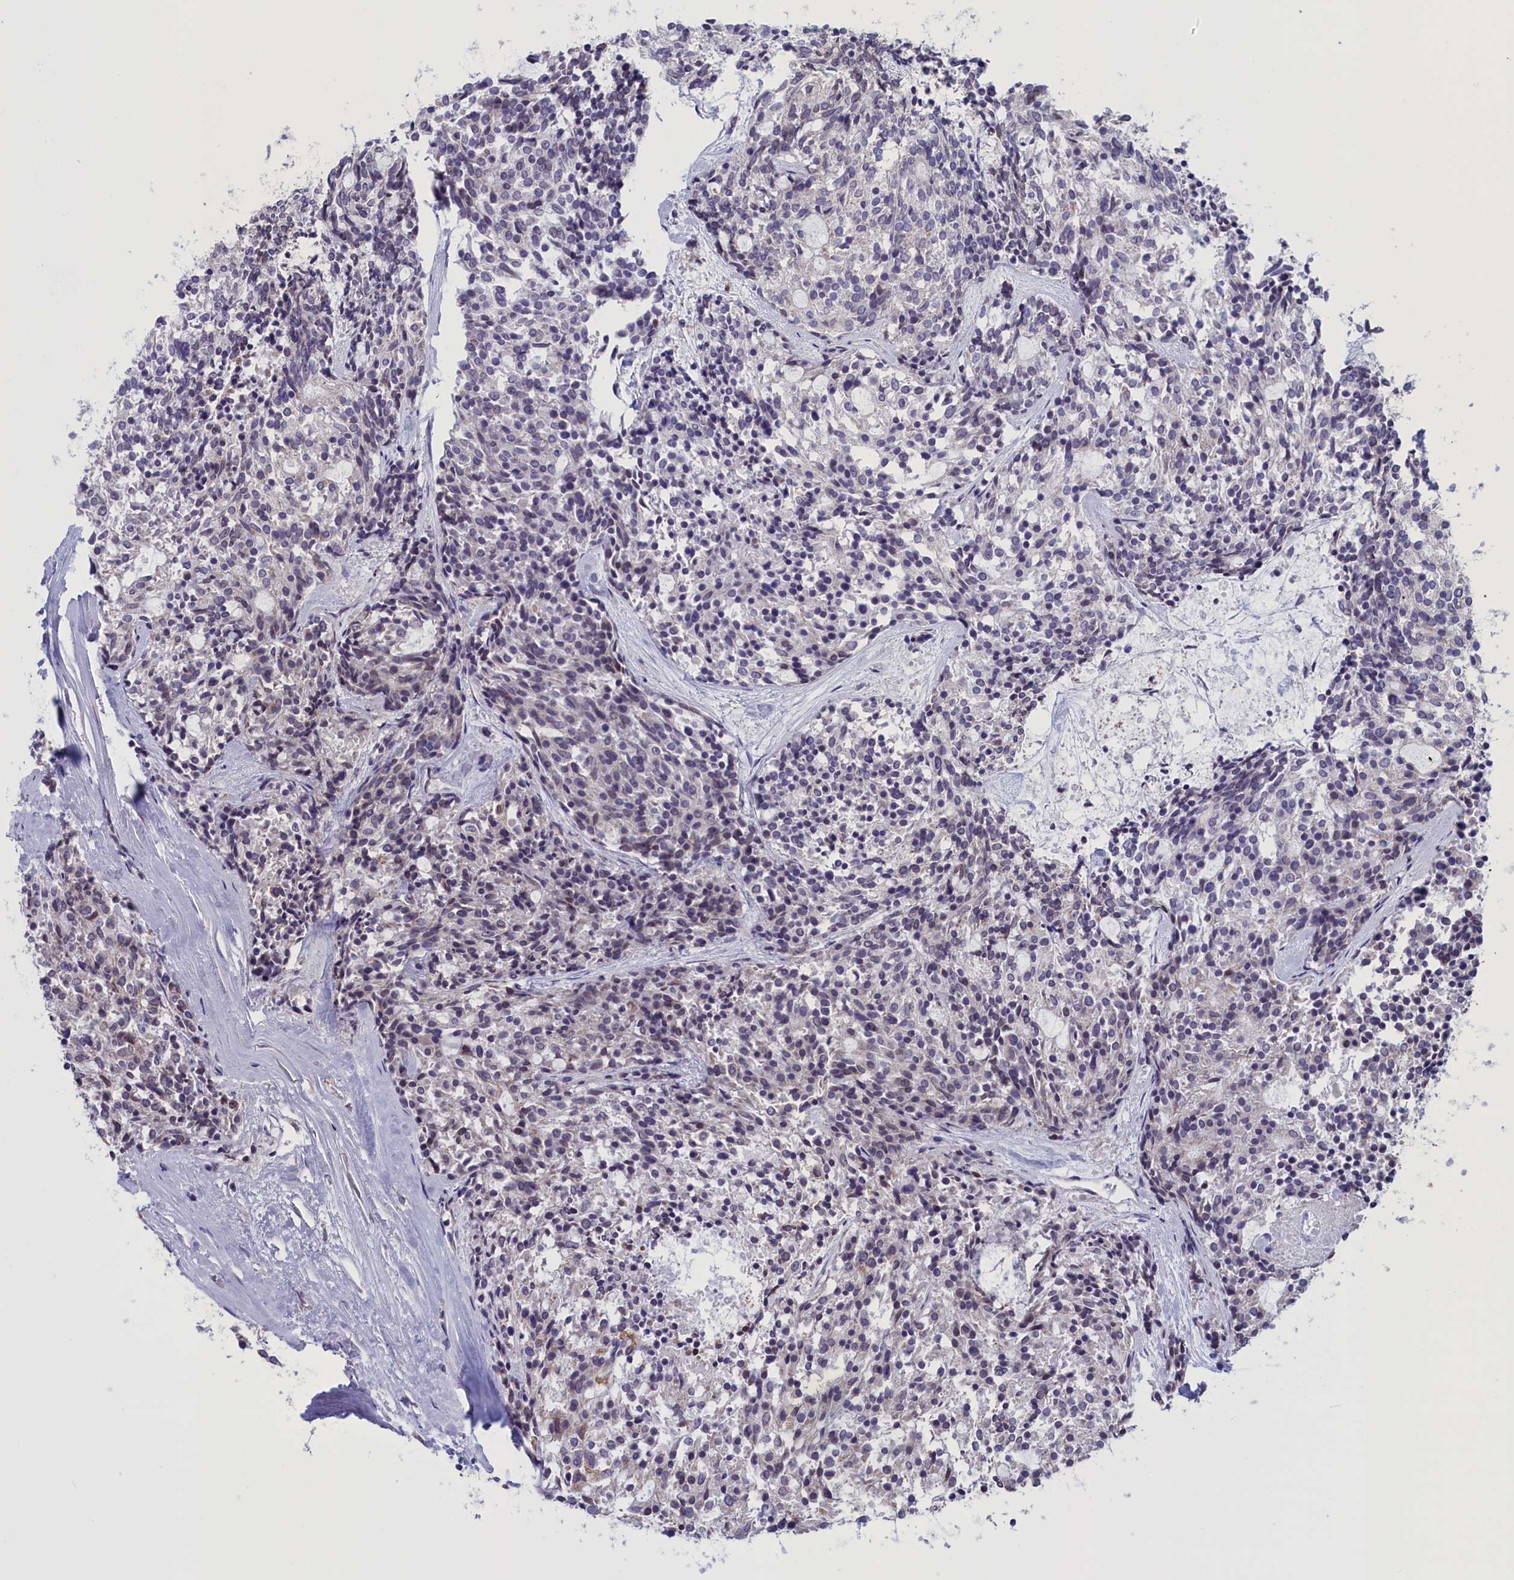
{"staining": {"intensity": "negative", "quantity": "none", "location": "none"}, "tissue": "carcinoid", "cell_type": "Tumor cells", "image_type": "cancer", "snomed": [{"axis": "morphology", "description": "Carcinoid, malignant, NOS"}, {"axis": "topography", "description": "Pancreas"}], "caption": "The histopathology image exhibits no staining of tumor cells in malignant carcinoid.", "gene": "PARS2", "patient": {"sex": "female", "age": 54}}